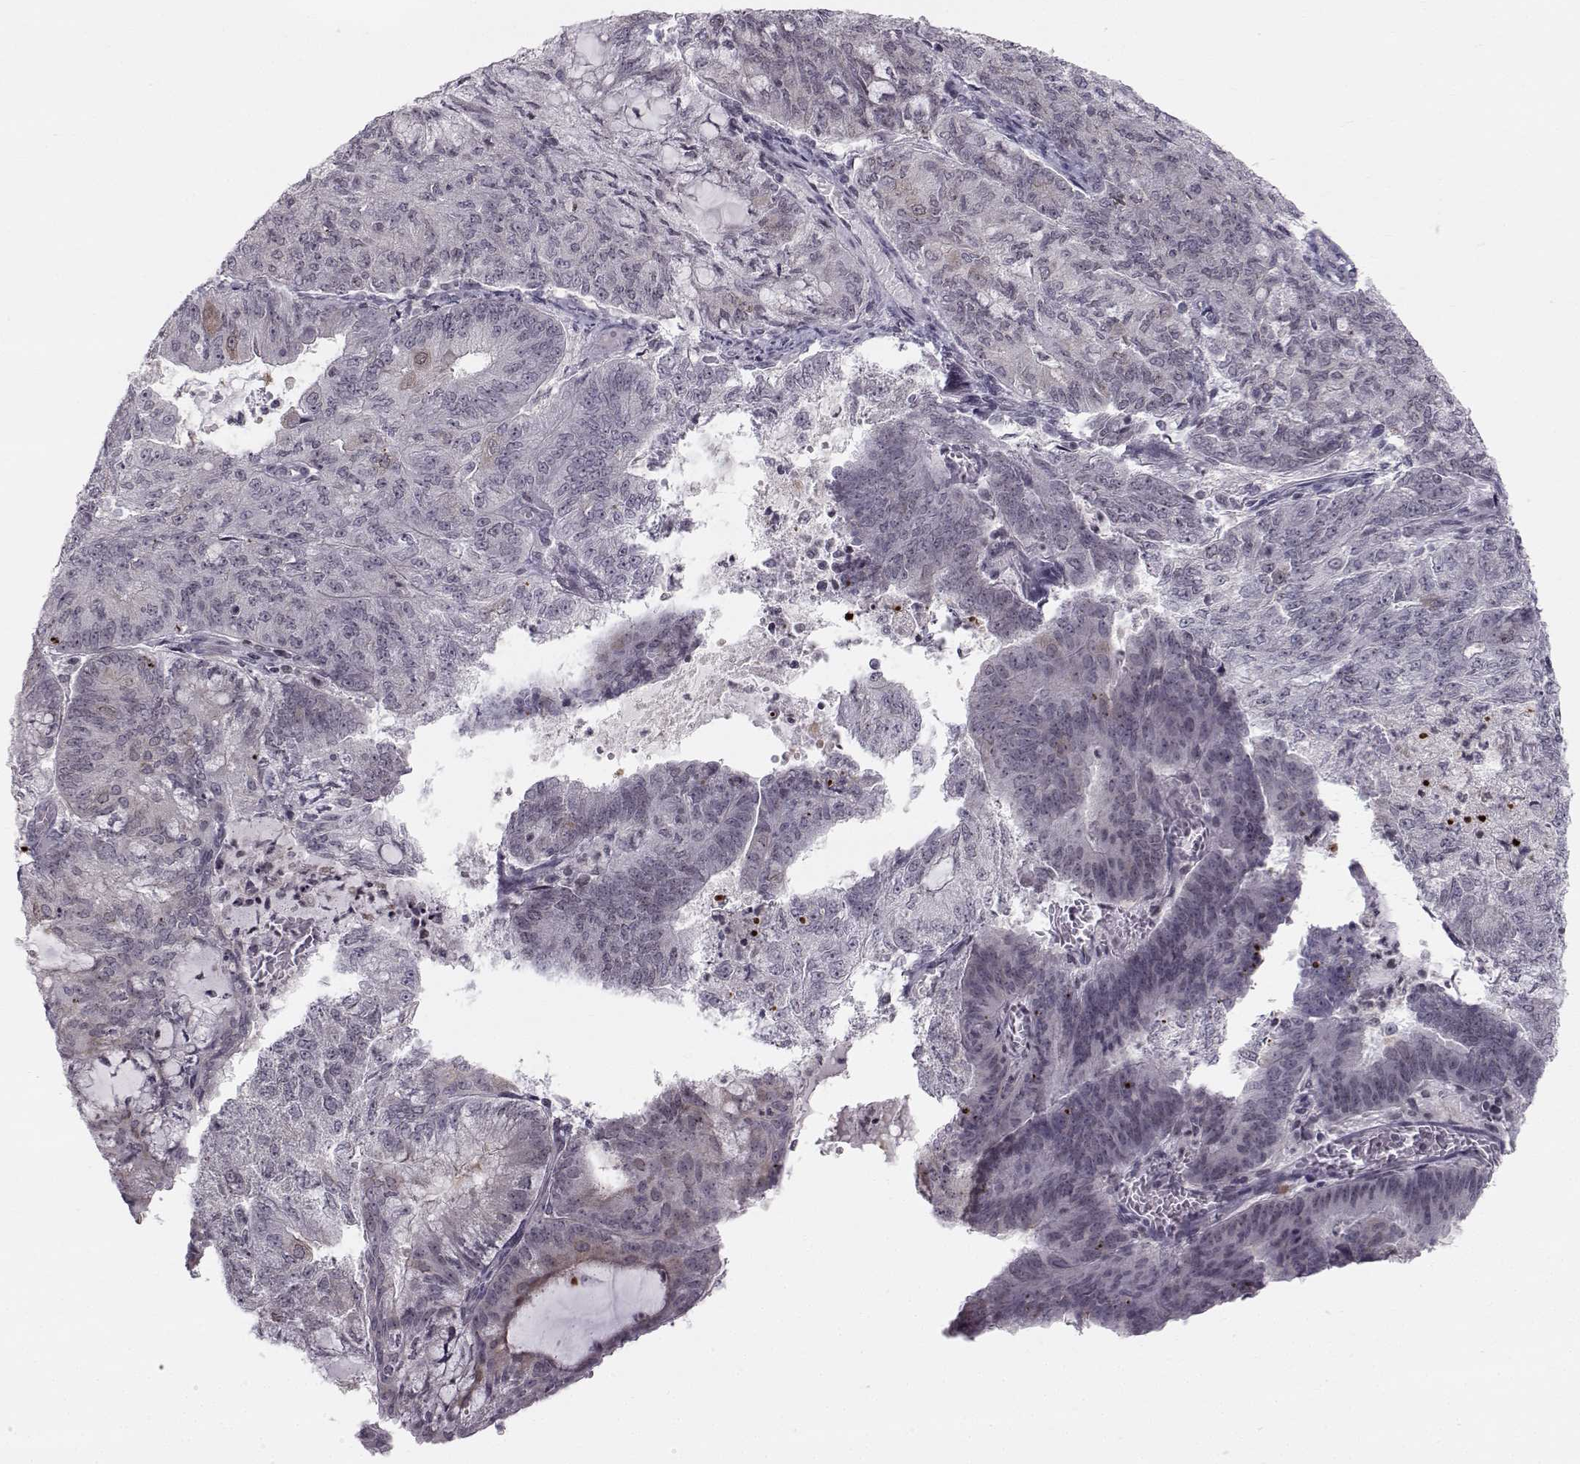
{"staining": {"intensity": "negative", "quantity": "none", "location": "none"}, "tissue": "endometrial cancer", "cell_type": "Tumor cells", "image_type": "cancer", "snomed": [{"axis": "morphology", "description": "Adenocarcinoma, NOS"}, {"axis": "topography", "description": "Endometrium"}], "caption": "Immunohistochemical staining of endometrial adenocarcinoma displays no significant staining in tumor cells.", "gene": "MARCHF4", "patient": {"sex": "female", "age": 82}}